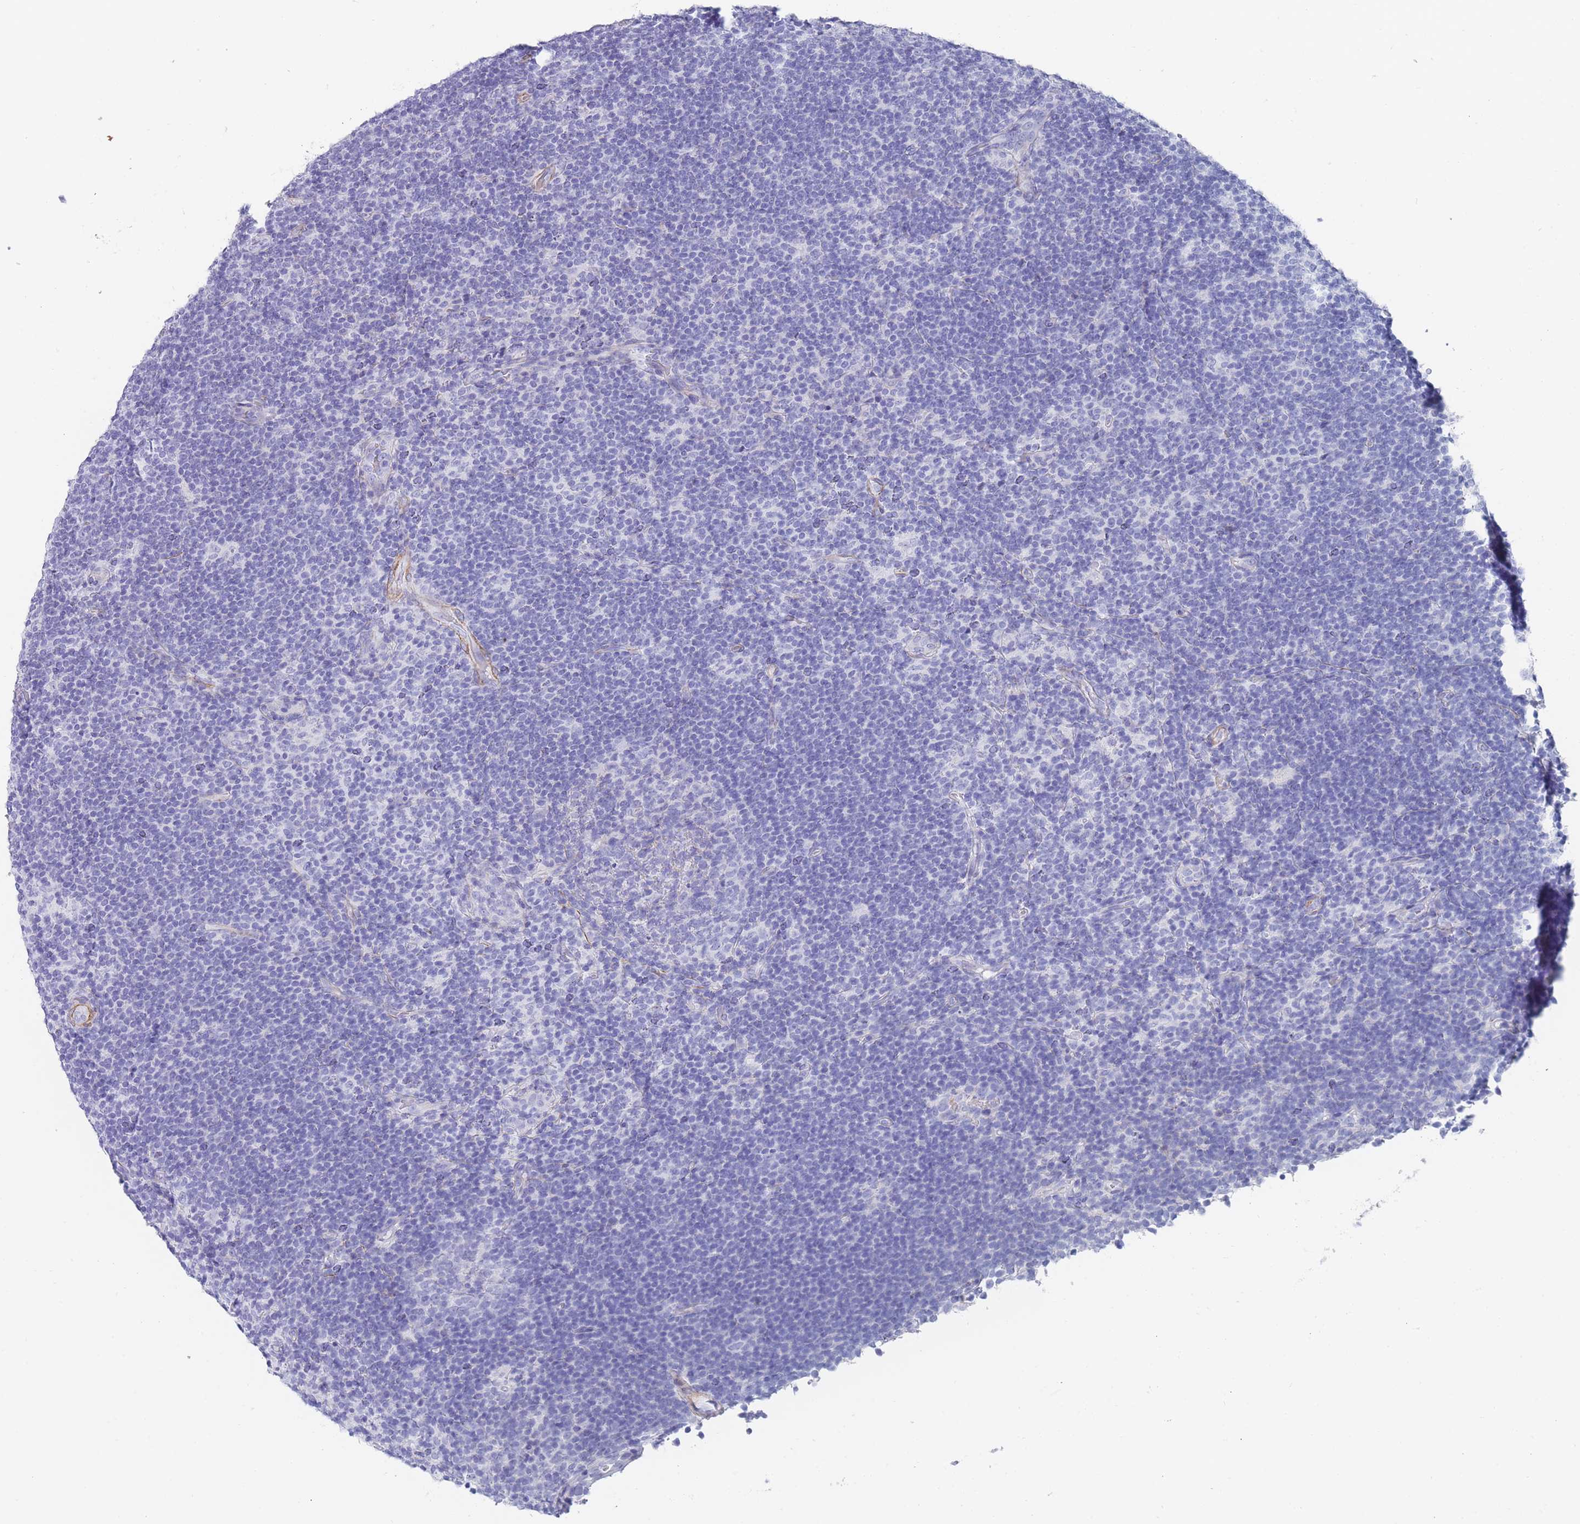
{"staining": {"intensity": "negative", "quantity": "none", "location": "none"}, "tissue": "lymphoma", "cell_type": "Tumor cells", "image_type": "cancer", "snomed": [{"axis": "morphology", "description": "Hodgkin's disease, NOS"}, {"axis": "topography", "description": "Lymph node"}], "caption": "DAB immunohistochemical staining of lymphoma demonstrates no significant positivity in tumor cells. (DAB immunohistochemistry, high magnification).", "gene": "FPGS", "patient": {"sex": "female", "age": 57}}